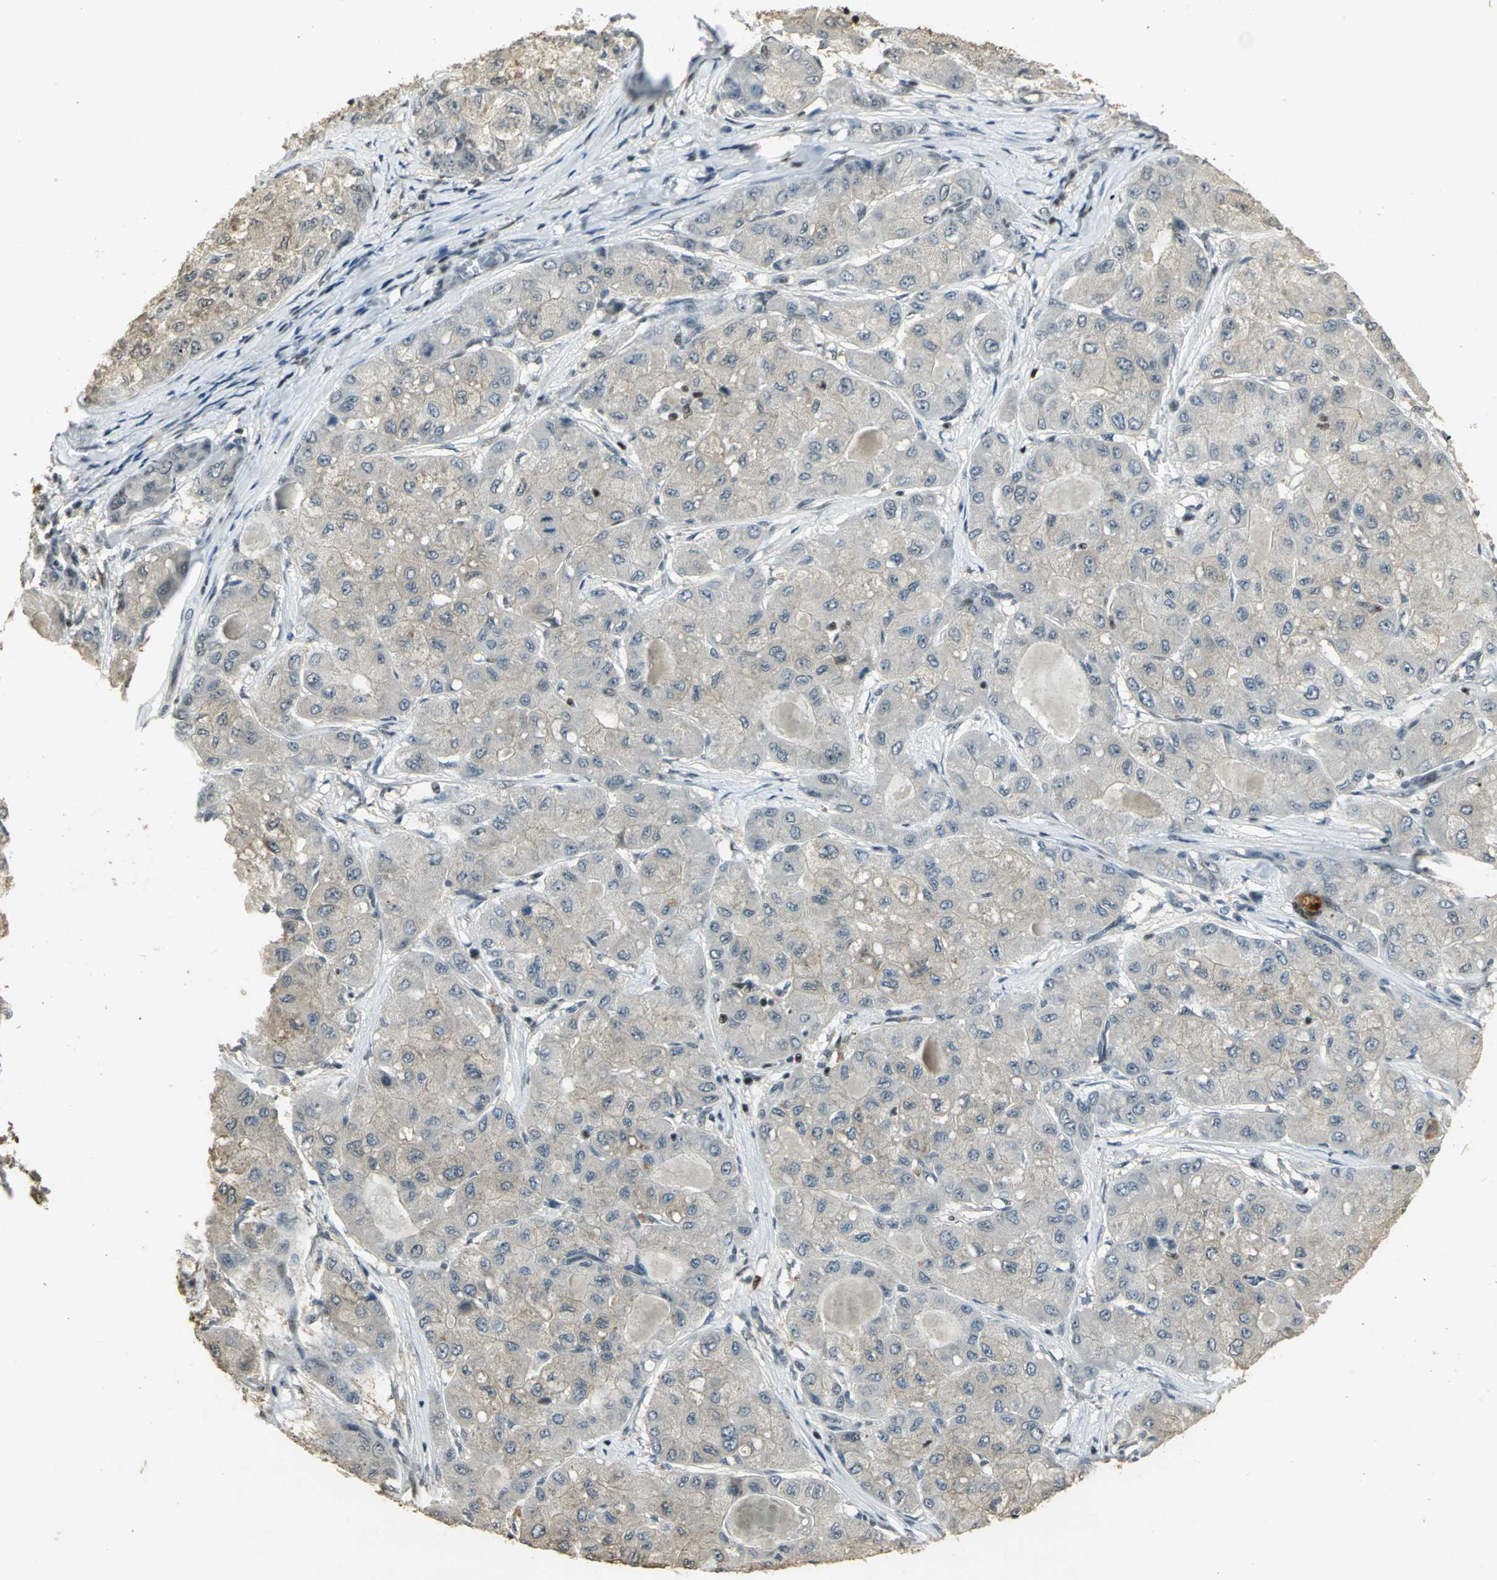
{"staining": {"intensity": "negative", "quantity": "none", "location": "none"}, "tissue": "liver cancer", "cell_type": "Tumor cells", "image_type": "cancer", "snomed": [{"axis": "morphology", "description": "Carcinoma, Hepatocellular, NOS"}, {"axis": "topography", "description": "Liver"}], "caption": "DAB immunohistochemical staining of hepatocellular carcinoma (liver) displays no significant staining in tumor cells.", "gene": "ELF1", "patient": {"sex": "male", "age": 80}}